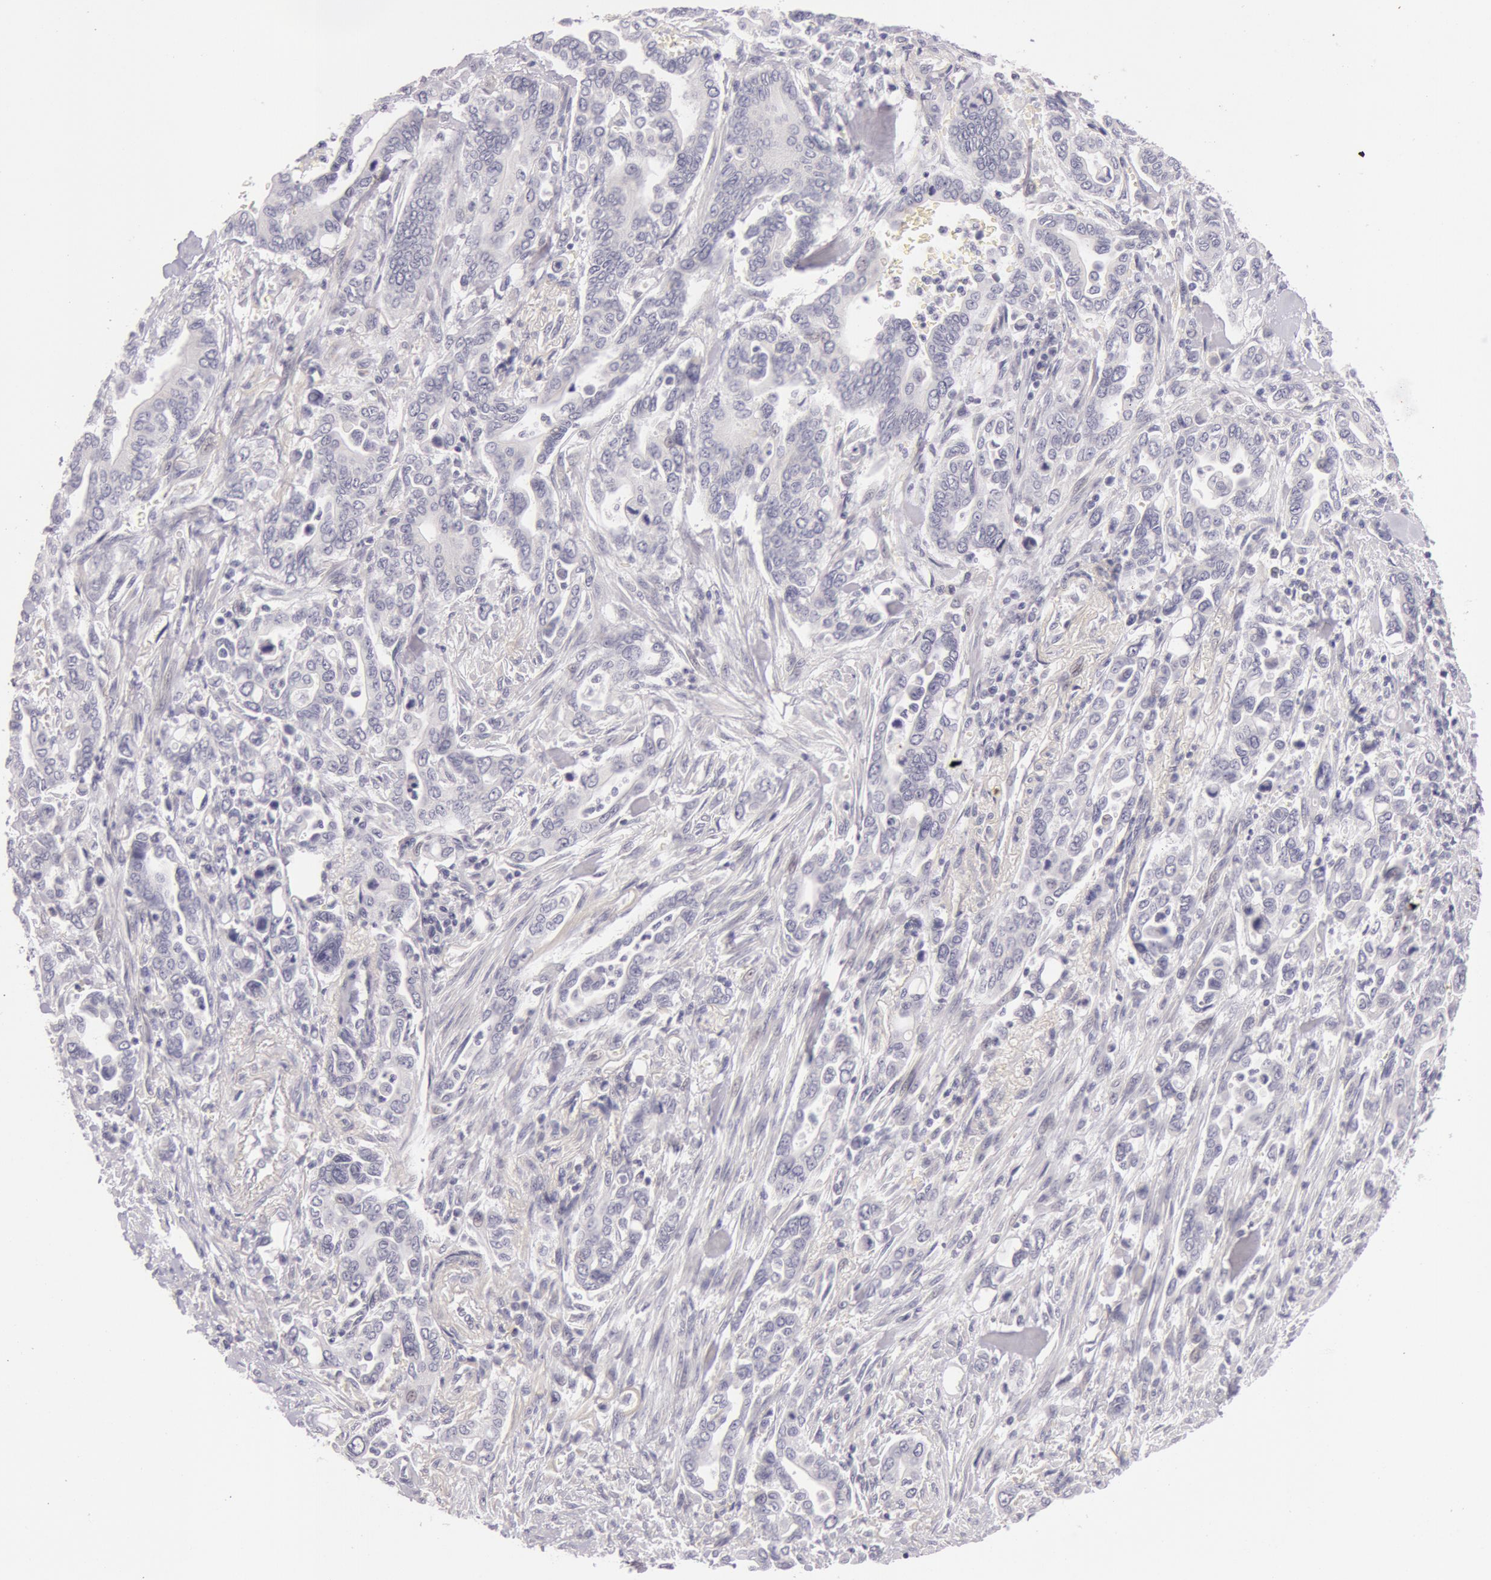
{"staining": {"intensity": "negative", "quantity": "none", "location": "none"}, "tissue": "pancreatic cancer", "cell_type": "Tumor cells", "image_type": "cancer", "snomed": [{"axis": "morphology", "description": "Adenocarcinoma, NOS"}, {"axis": "topography", "description": "Pancreas"}], "caption": "Immunohistochemistry image of neoplastic tissue: pancreatic adenocarcinoma stained with DAB demonstrates no significant protein expression in tumor cells. Brightfield microscopy of immunohistochemistry (IHC) stained with DAB (3,3'-diaminobenzidine) (brown) and hematoxylin (blue), captured at high magnification.", "gene": "RBMY1F", "patient": {"sex": "female", "age": 57}}